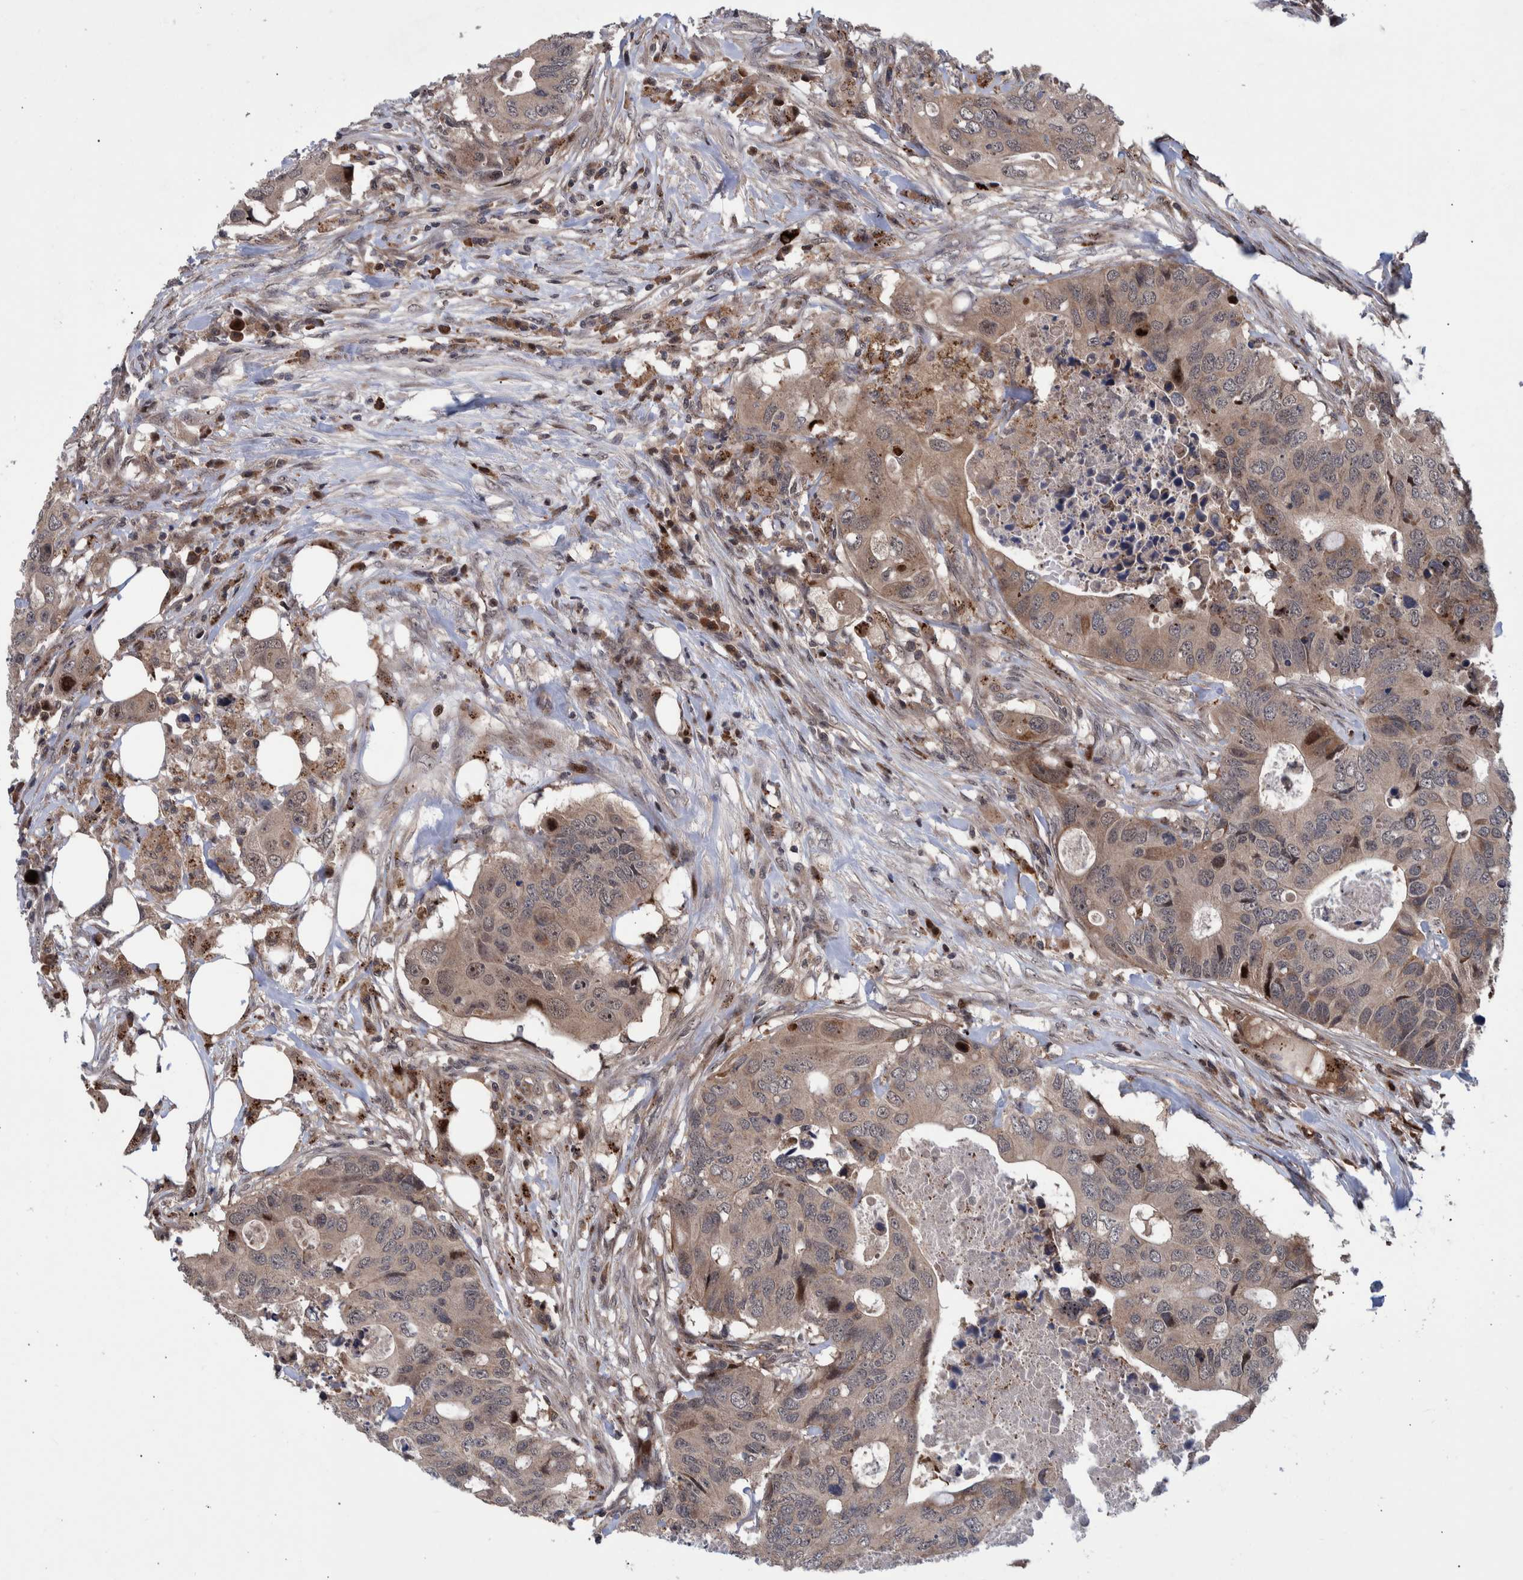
{"staining": {"intensity": "weak", "quantity": ">75%", "location": "cytoplasmic/membranous,nuclear"}, "tissue": "colorectal cancer", "cell_type": "Tumor cells", "image_type": "cancer", "snomed": [{"axis": "morphology", "description": "Adenocarcinoma, NOS"}, {"axis": "topography", "description": "Colon"}], "caption": "Weak cytoplasmic/membranous and nuclear expression is appreciated in approximately >75% of tumor cells in colorectal cancer (adenocarcinoma).", "gene": "SHISA6", "patient": {"sex": "male", "age": 71}}